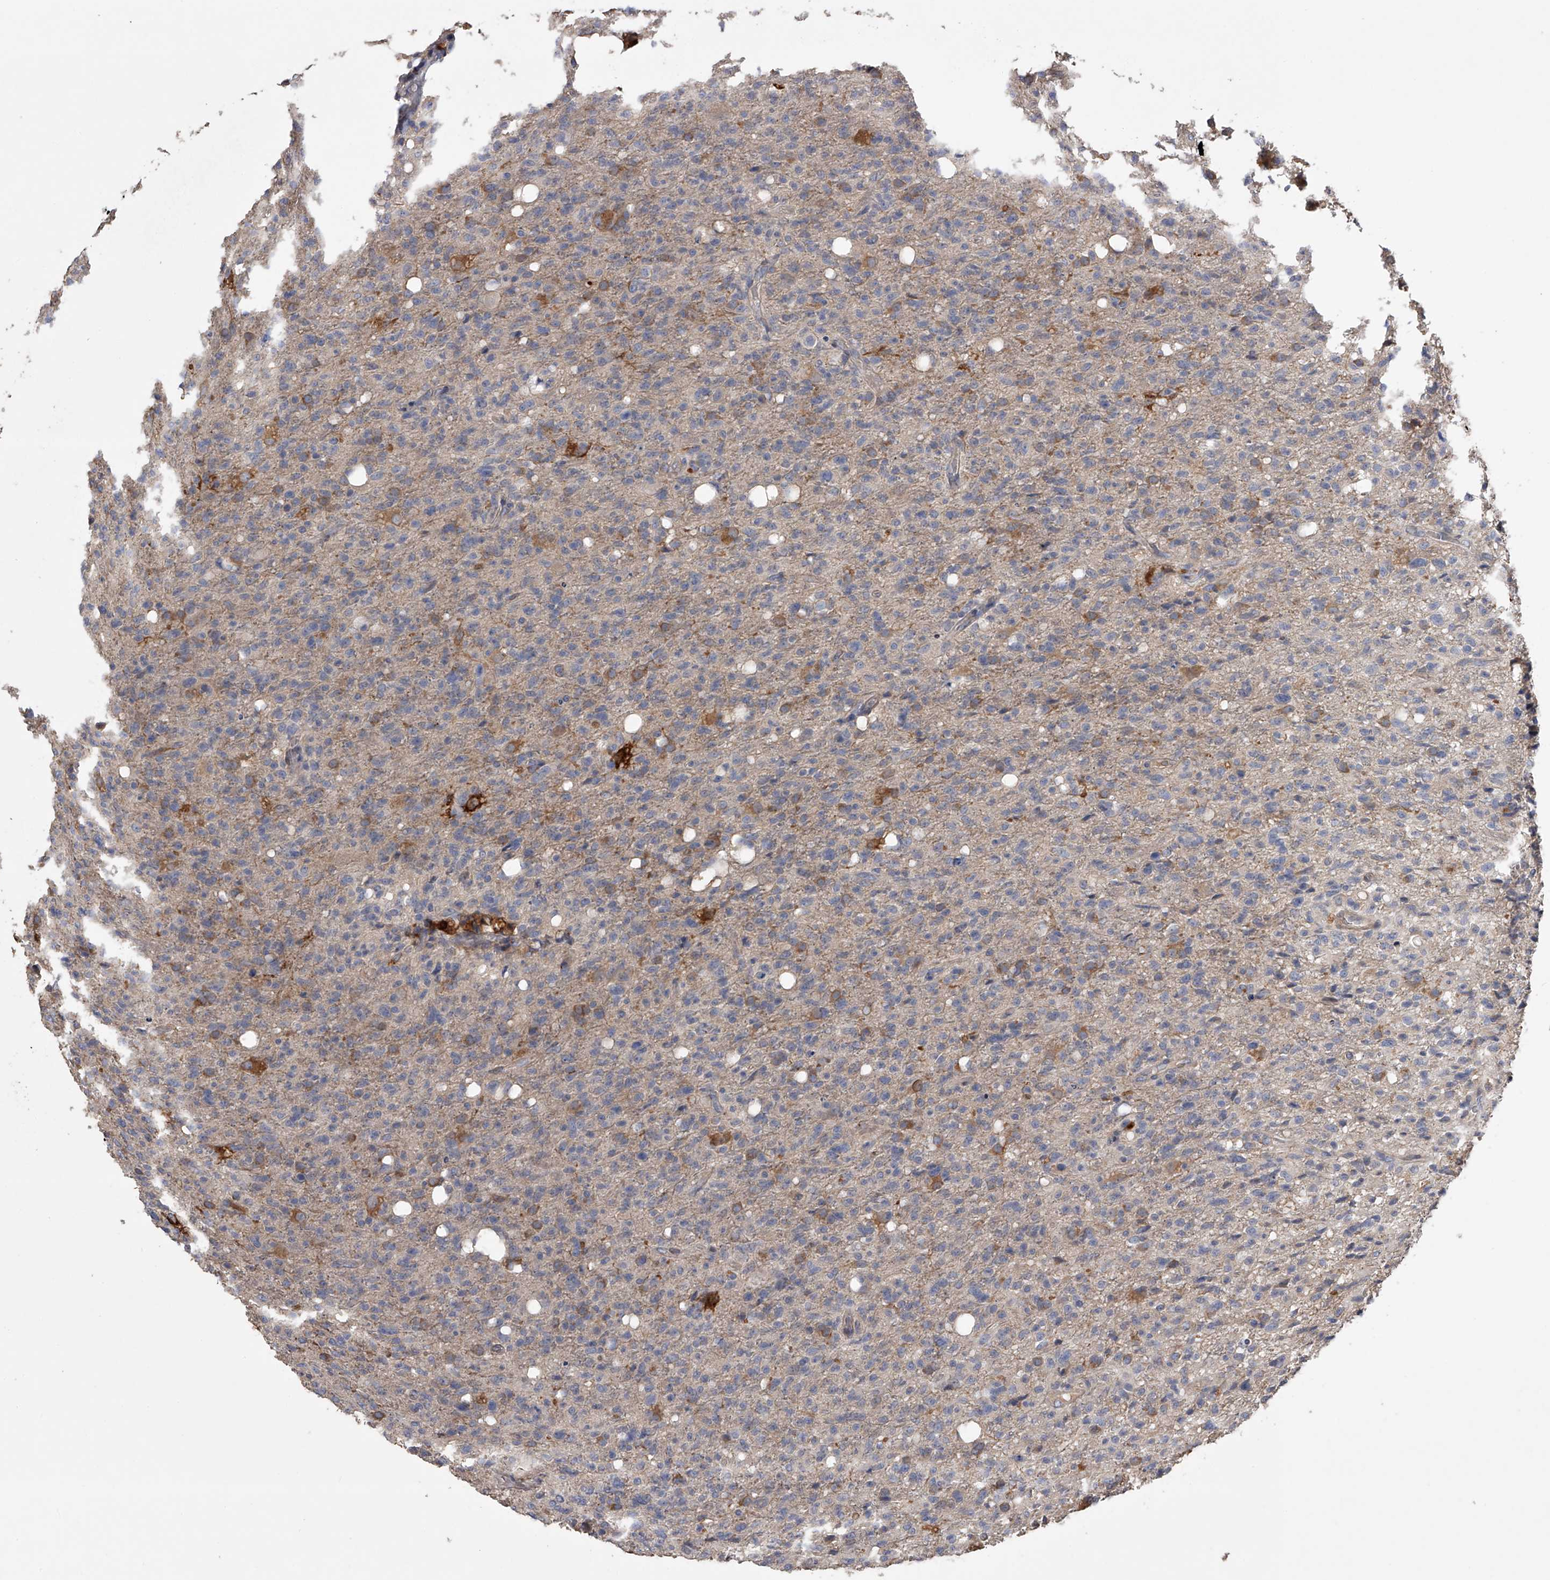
{"staining": {"intensity": "weak", "quantity": "<25%", "location": "cytoplasmic/membranous"}, "tissue": "glioma", "cell_type": "Tumor cells", "image_type": "cancer", "snomed": [{"axis": "morphology", "description": "Glioma, malignant, High grade"}, {"axis": "topography", "description": "Brain"}], "caption": "Immunohistochemistry (IHC) photomicrograph of neoplastic tissue: glioma stained with DAB reveals no significant protein expression in tumor cells.", "gene": "ZNF343", "patient": {"sex": "female", "age": 57}}